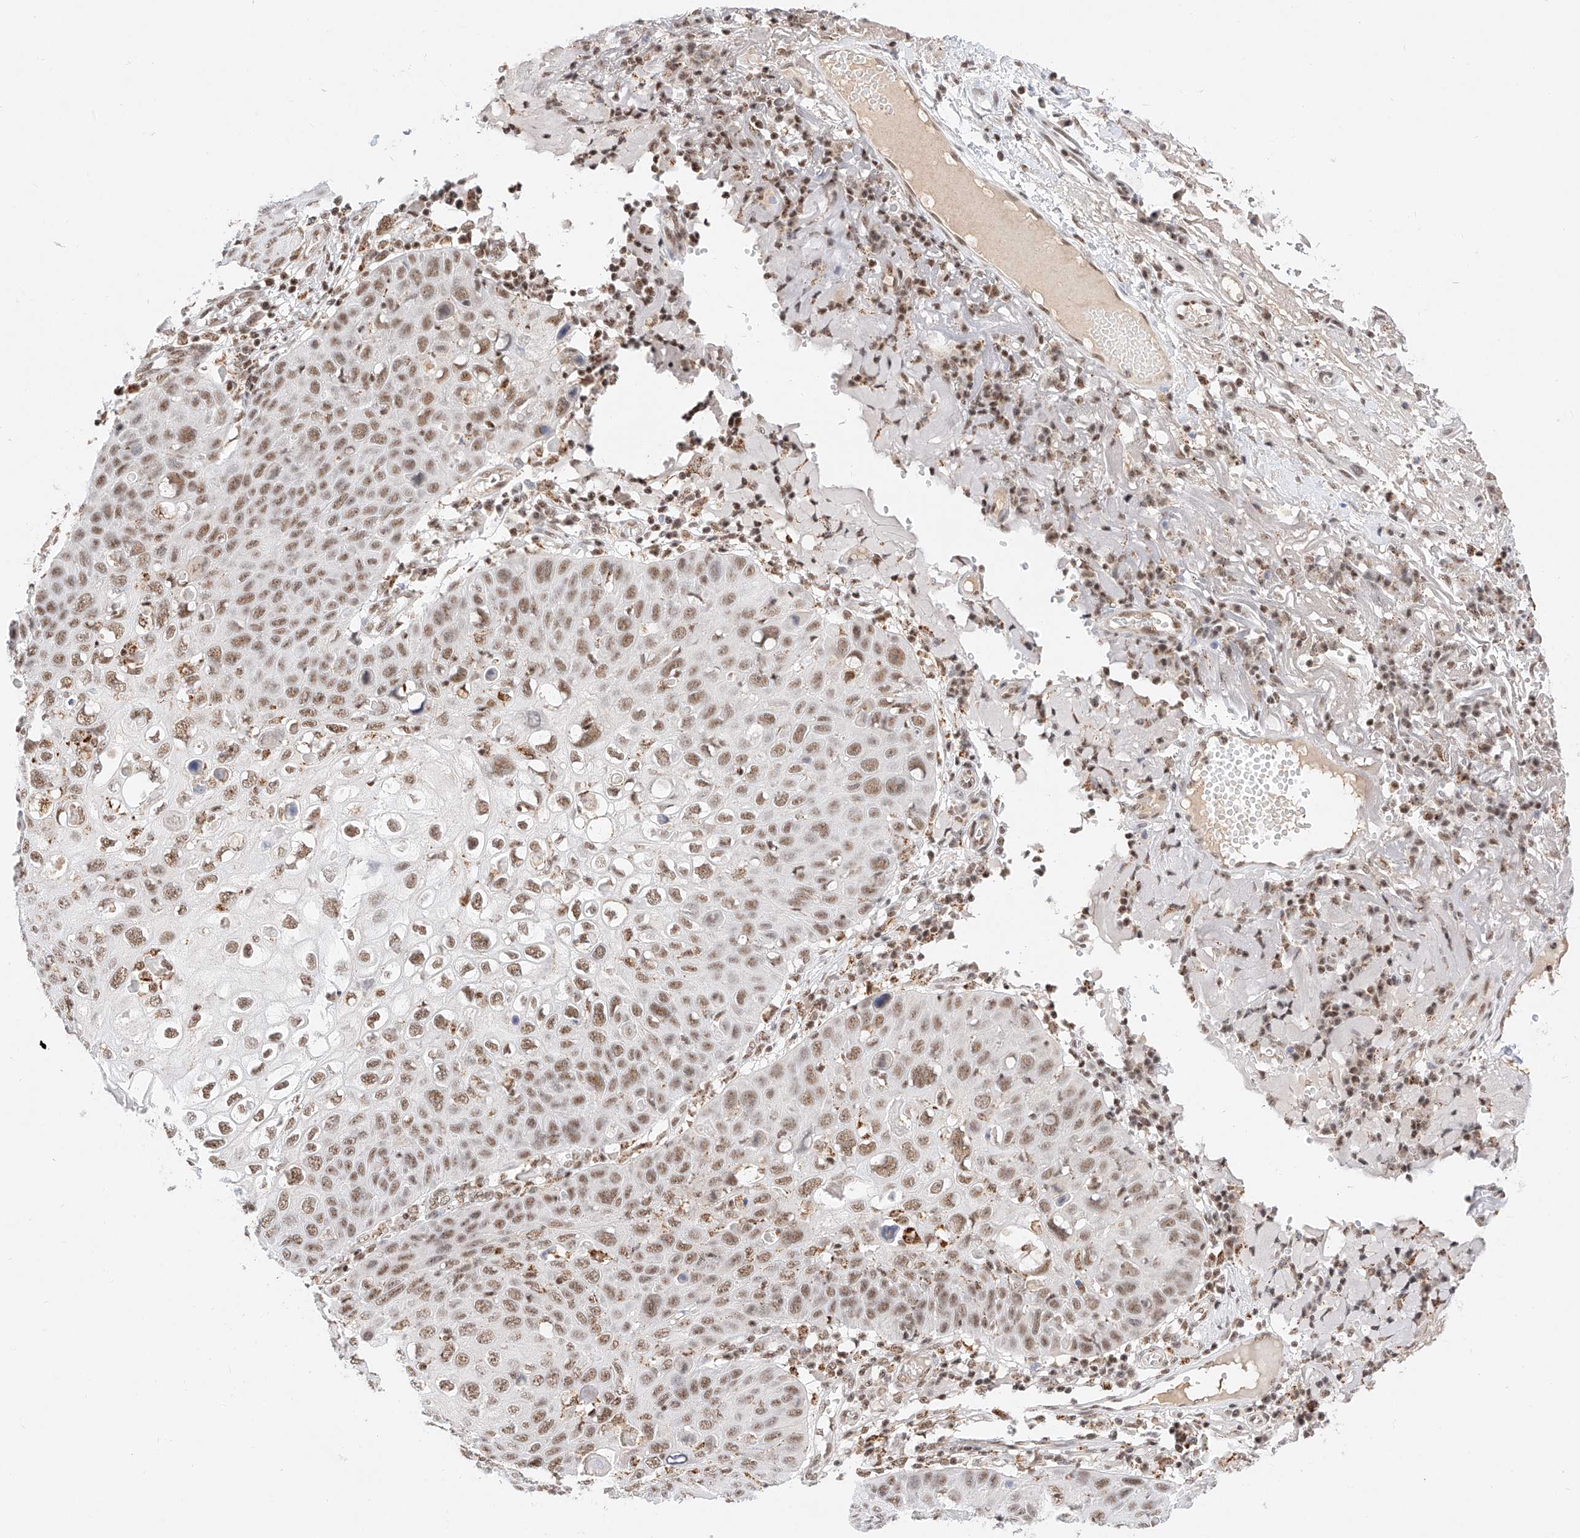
{"staining": {"intensity": "moderate", "quantity": ">75%", "location": "nuclear"}, "tissue": "skin cancer", "cell_type": "Tumor cells", "image_type": "cancer", "snomed": [{"axis": "morphology", "description": "Squamous cell carcinoma, NOS"}, {"axis": "topography", "description": "Skin"}], "caption": "Moderate nuclear staining for a protein is identified in approximately >75% of tumor cells of skin cancer using immunohistochemistry.", "gene": "NRF1", "patient": {"sex": "female", "age": 90}}